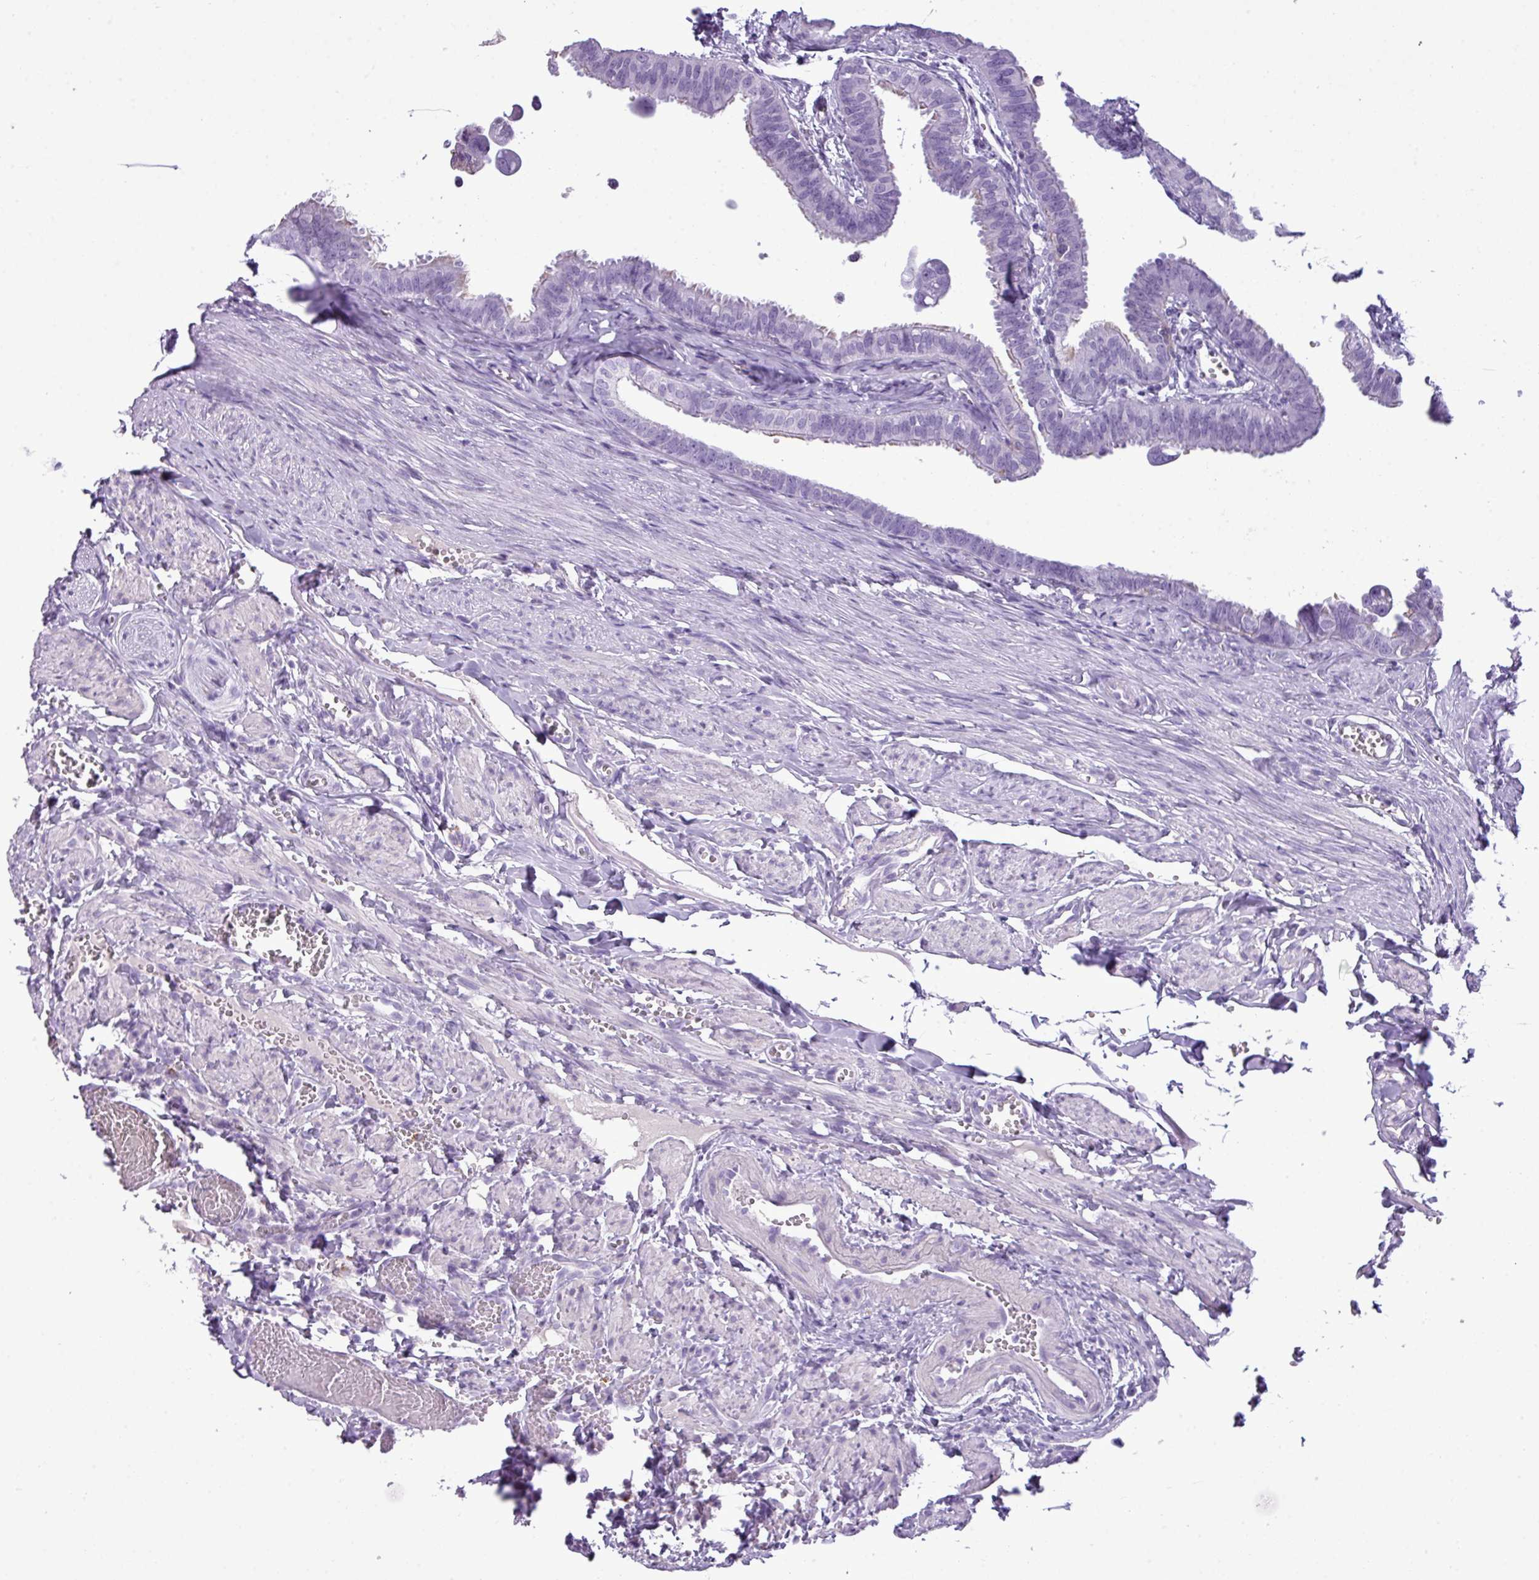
{"staining": {"intensity": "negative", "quantity": "none", "location": "none"}, "tissue": "fallopian tube", "cell_type": "Glandular cells", "image_type": "normal", "snomed": [{"axis": "morphology", "description": "Normal tissue, NOS"}, {"axis": "morphology", "description": "Carcinoma, NOS"}, {"axis": "topography", "description": "Fallopian tube"}, {"axis": "topography", "description": "Ovary"}], "caption": "Human fallopian tube stained for a protein using immunohistochemistry demonstrates no positivity in glandular cells.", "gene": "RBMXL2", "patient": {"sex": "female", "age": 59}}